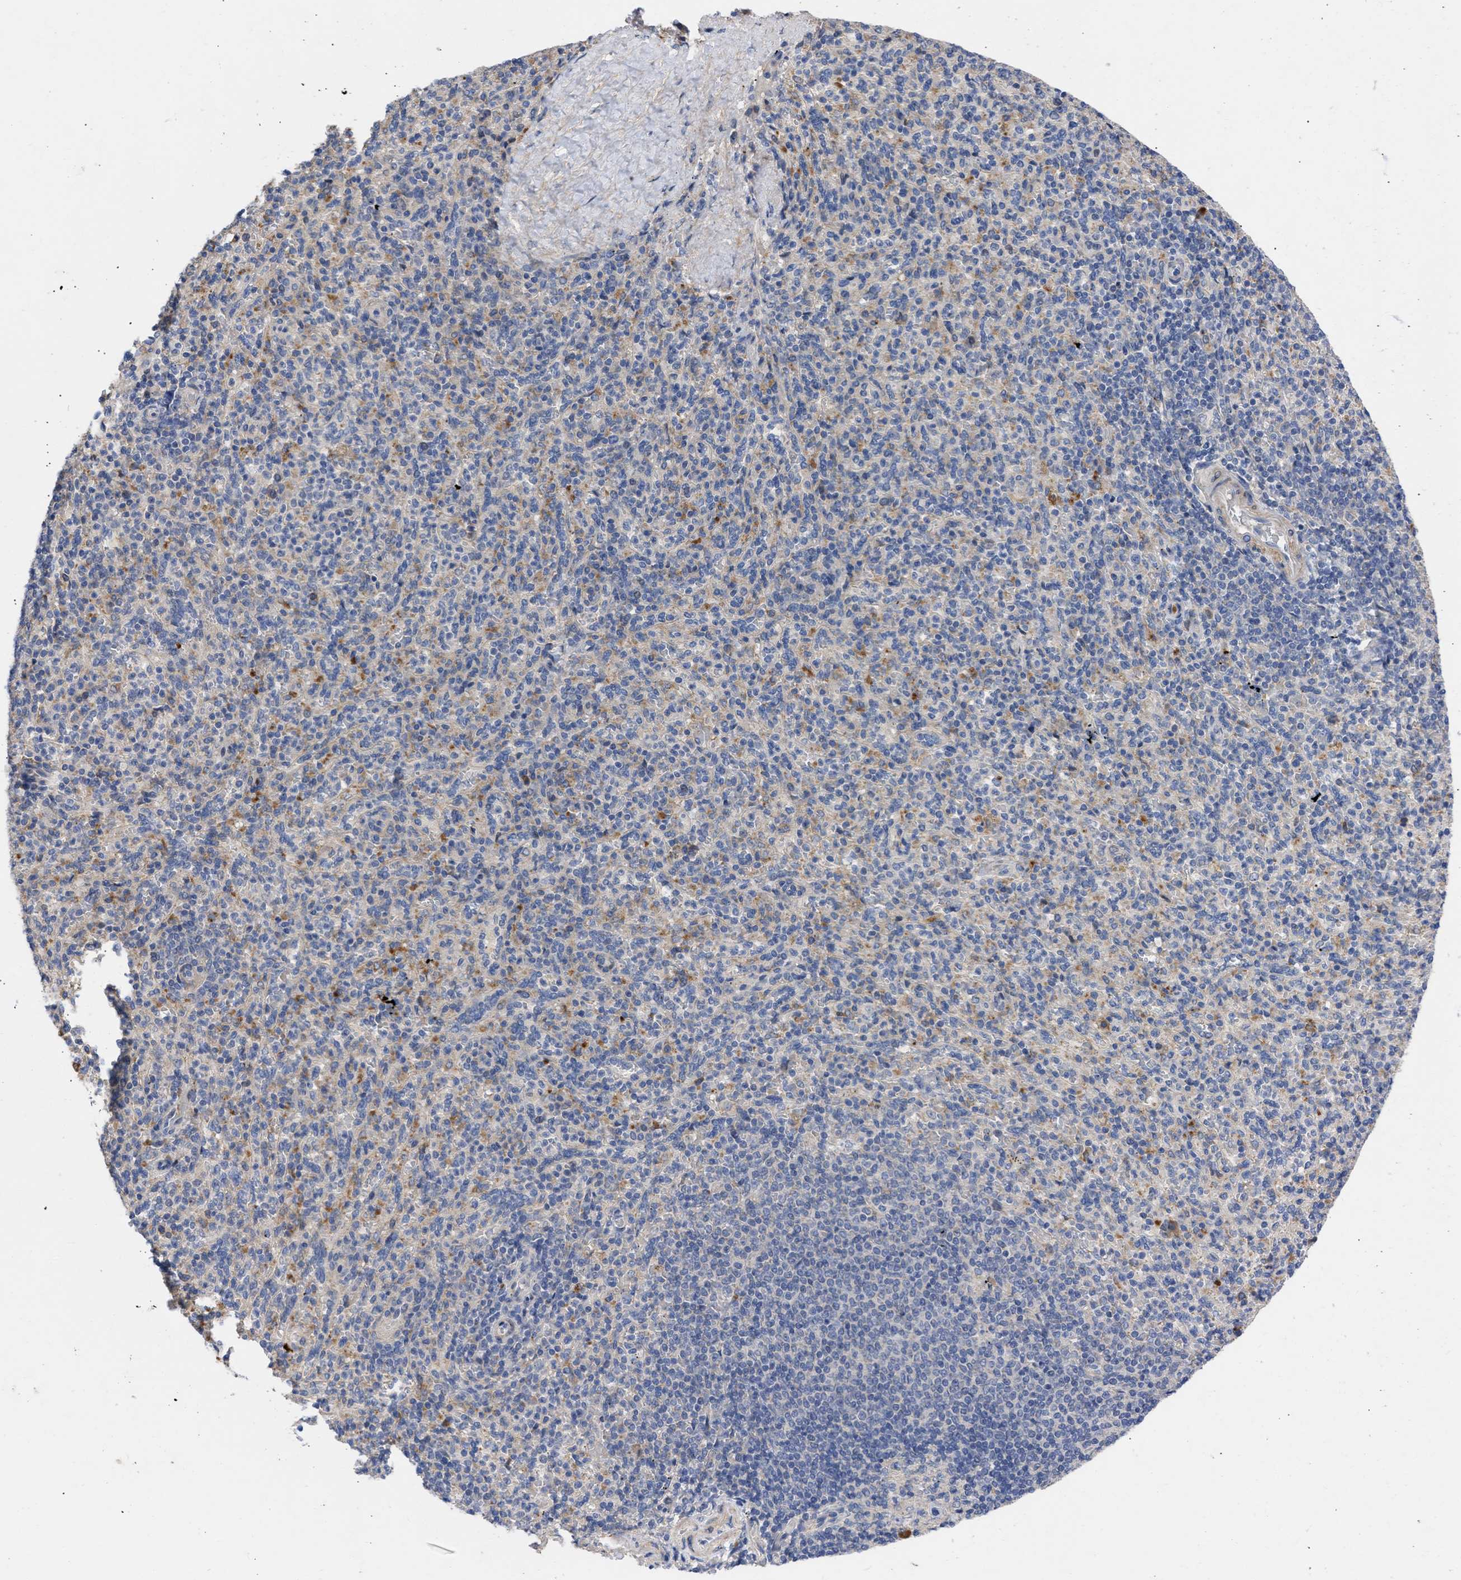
{"staining": {"intensity": "weak", "quantity": "<25%", "location": "cytoplasmic/membranous"}, "tissue": "spleen", "cell_type": "Cells in red pulp", "image_type": "normal", "snomed": [{"axis": "morphology", "description": "Normal tissue, NOS"}, {"axis": "topography", "description": "Spleen"}], "caption": "This is an immunohistochemistry micrograph of benign human spleen. There is no positivity in cells in red pulp.", "gene": "ARHGEF4", "patient": {"sex": "male", "age": 36}}